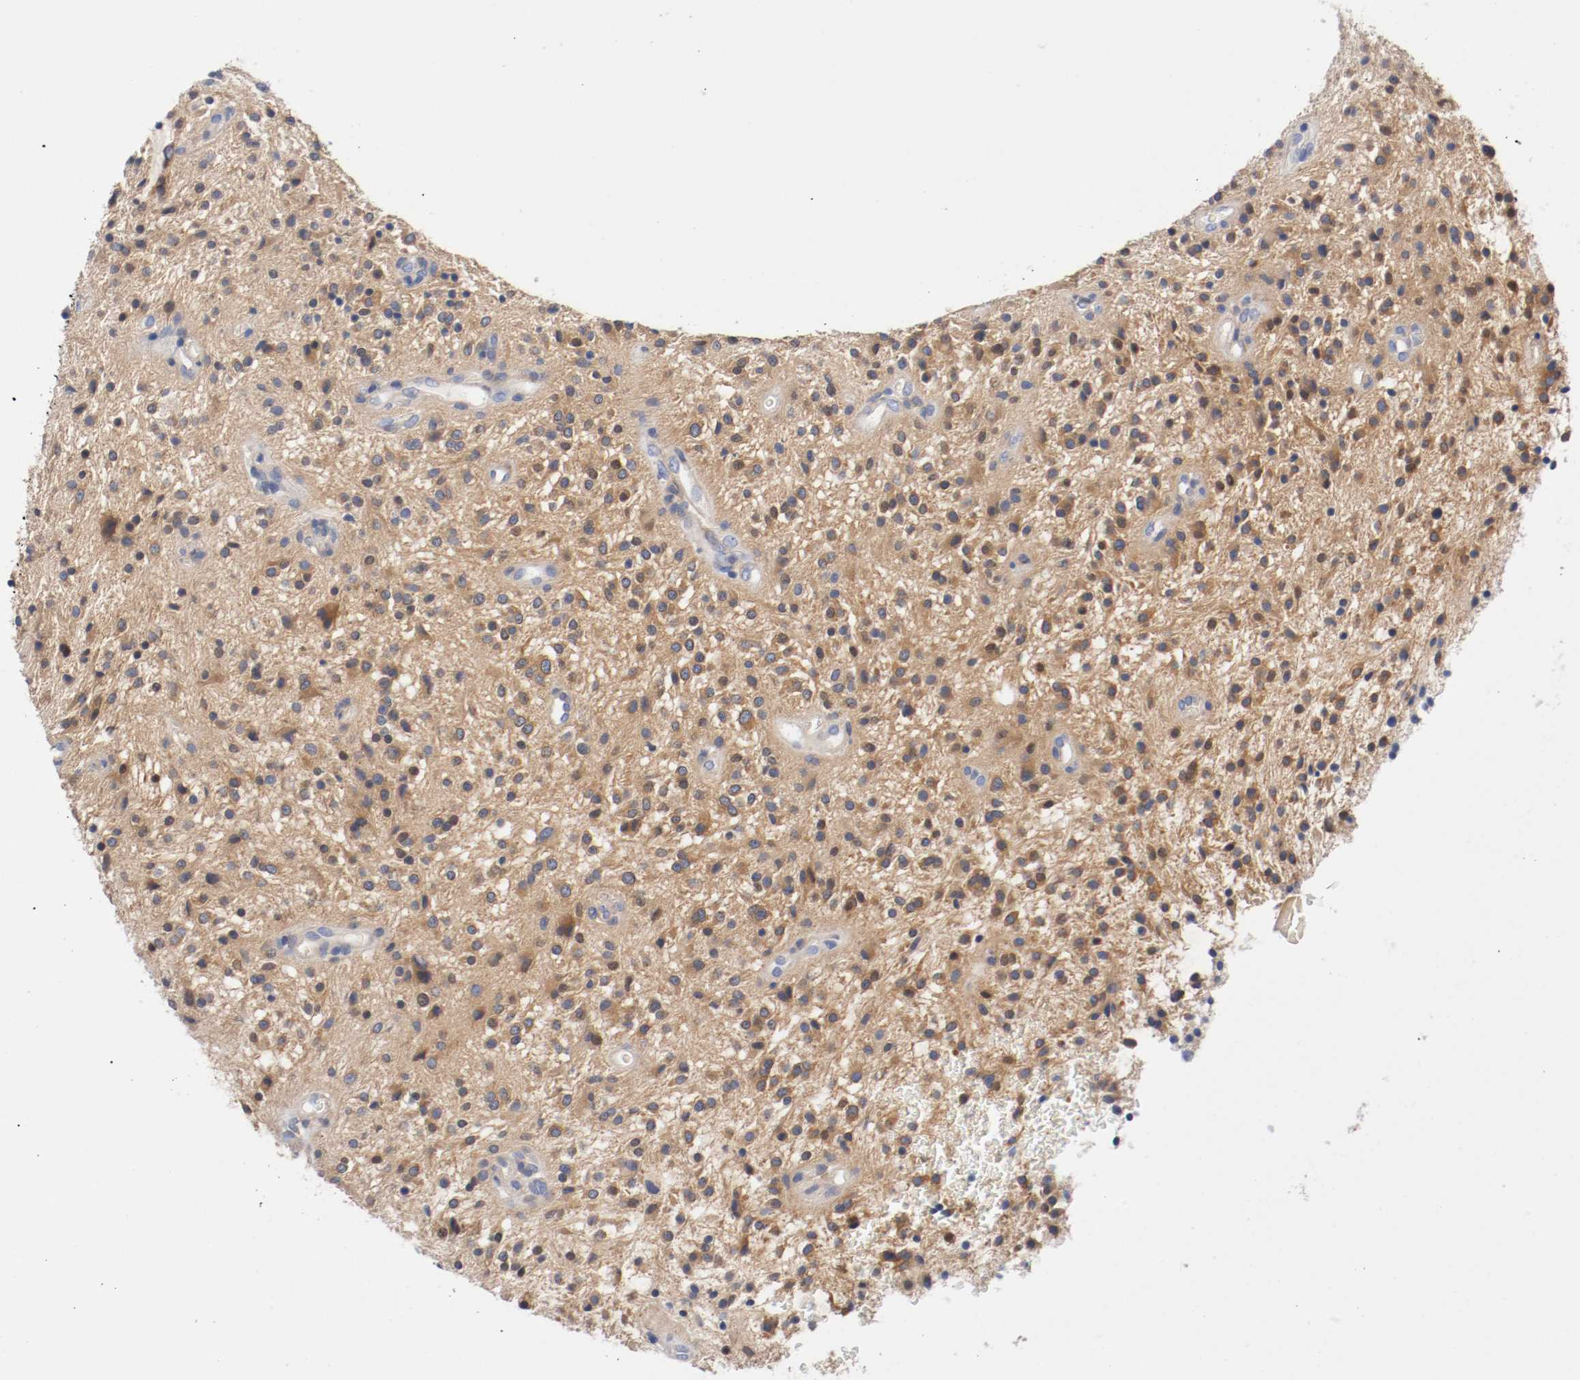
{"staining": {"intensity": "moderate", "quantity": "25%-75%", "location": "cytoplasmic/membranous"}, "tissue": "glioma", "cell_type": "Tumor cells", "image_type": "cancer", "snomed": [{"axis": "morphology", "description": "Glioma, malignant, NOS"}, {"axis": "topography", "description": "Cerebellum"}], "caption": "A medium amount of moderate cytoplasmic/membranous expression is appreciated in about 25%-75% of tumor cells in glioma tissue.", "gene": "HGS", "patient": {"sex": "female", "age": 10}}